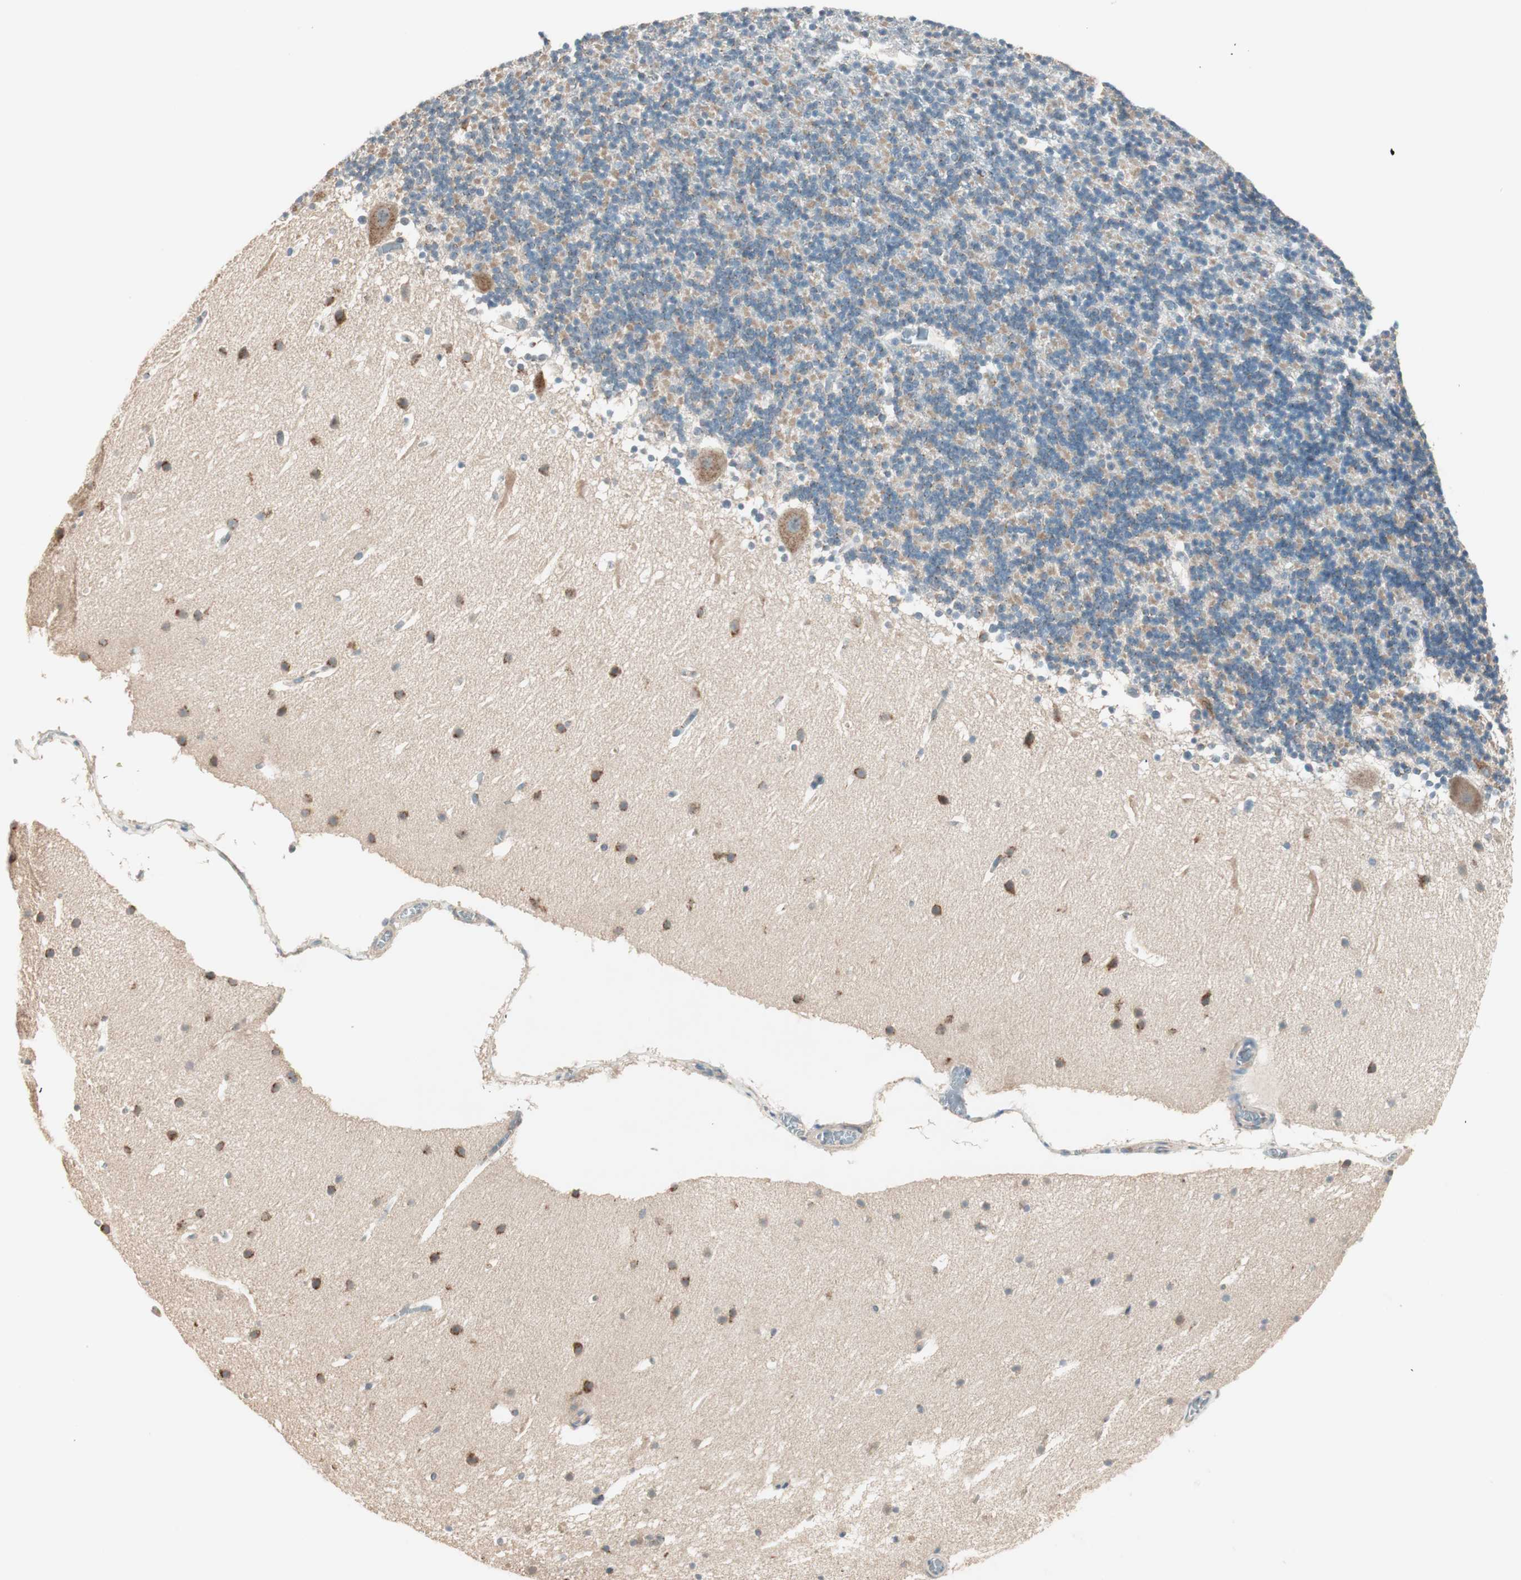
{"staining": {"intensity": "moderate", "quantity": "25%-75%", "location": "cytoplasmic/membranous"}, "tissue": "cerebellum", "cell_type": "Cells in granular layer", "image_type": "normal", "snomed": [{"axis": "morphology", "description": "Normal tissue, NOS"}, {"axis": "topography", "description": "Cerebellum"}], "caption": "The photomicrograph shows staining of benign cerebellum, revealing moderate cytoplasmic/membranous protein staining (brown color) within cells in granular layer. Immunohistochemistry (ihc) stains the protein in brown and the nuclei are stained blue.", "gene": "SEC16A", "patient": {"sex": "male", "age": 45}}